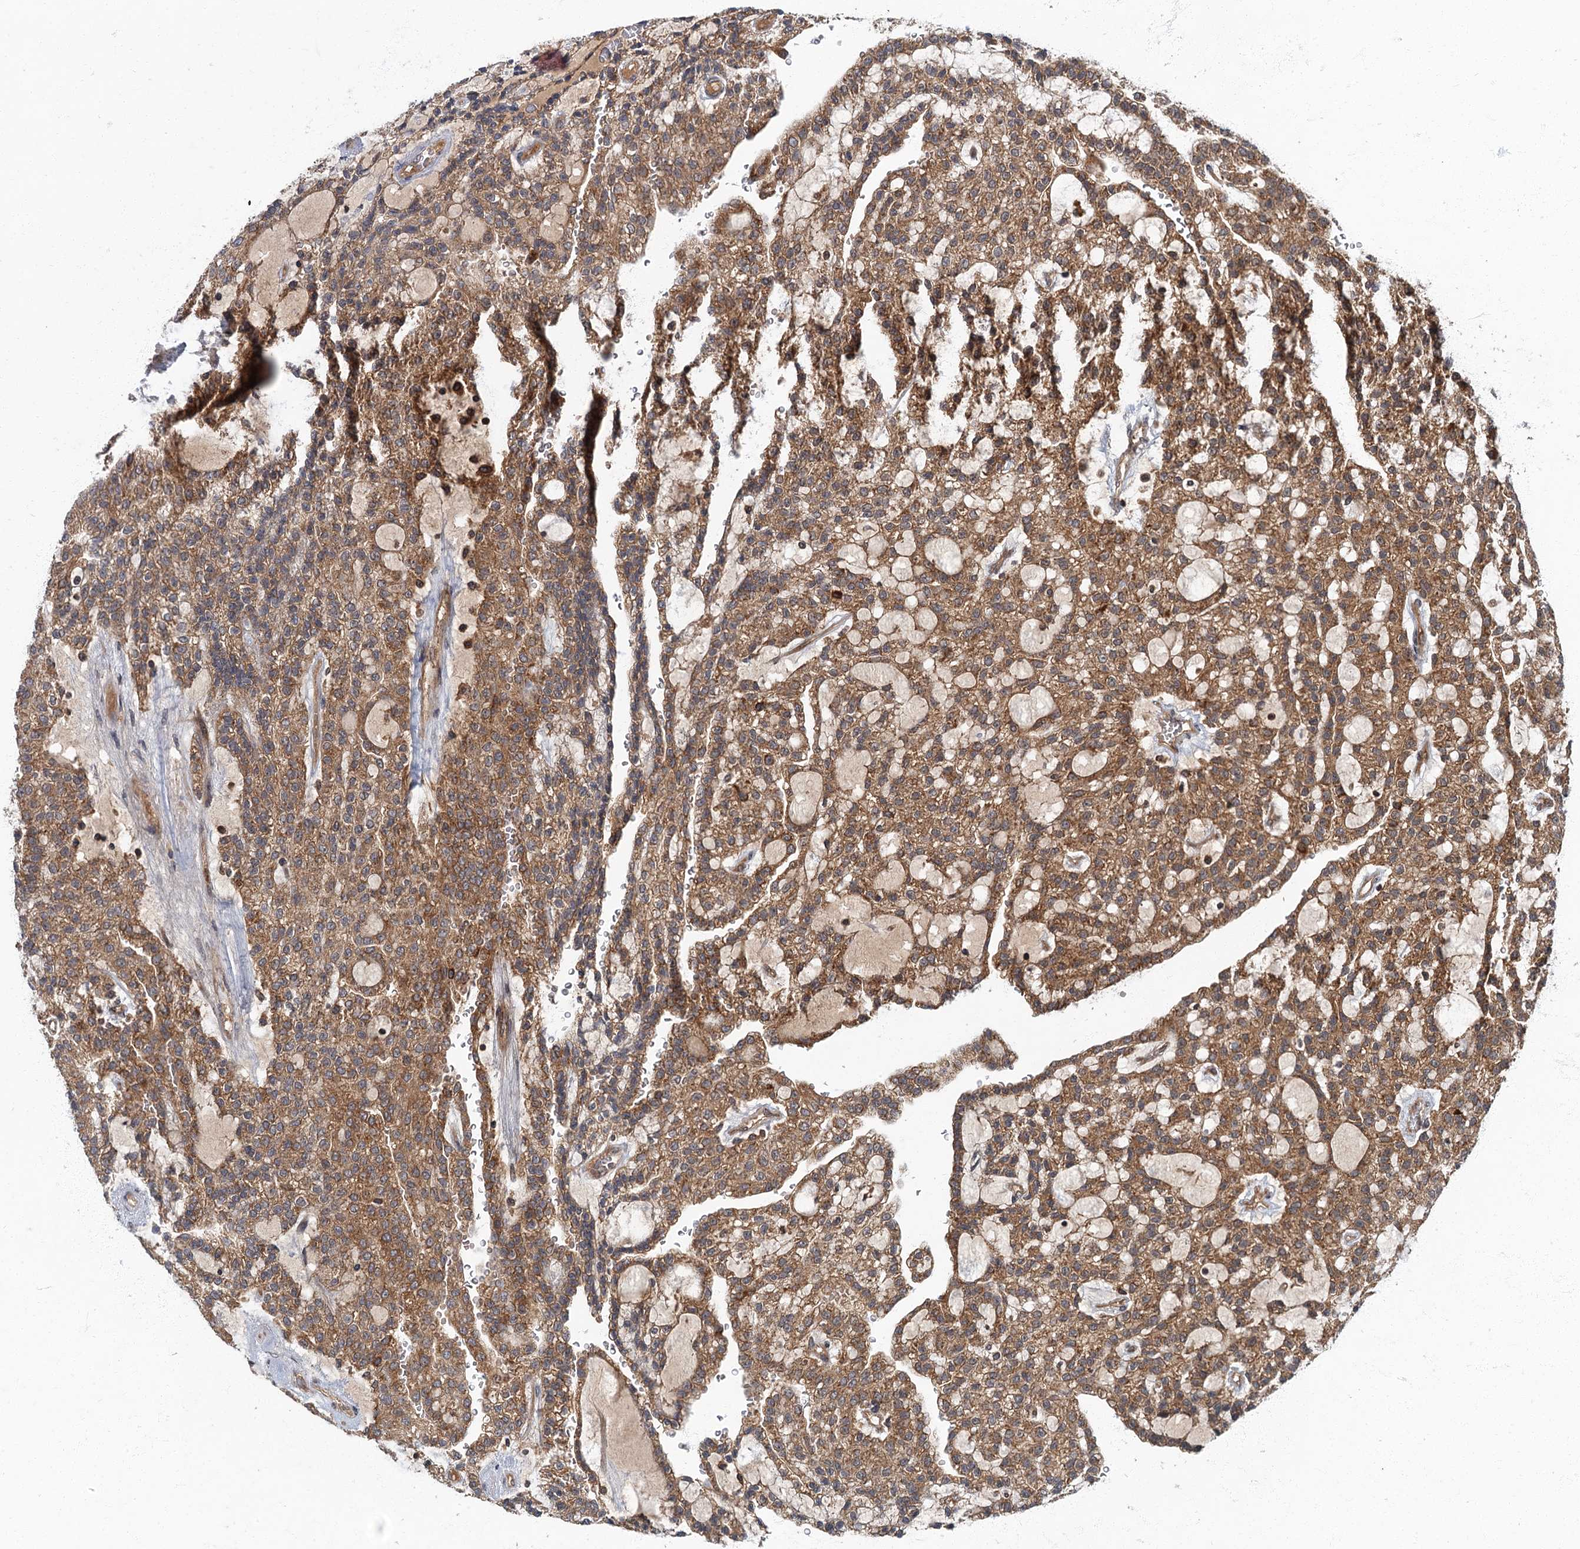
{"staining": {"intensity": "moderate", "quantity": ">75%", "location": "cytoplasmic/membranous"}, "tissue": "renal cancer", "cell_type": "Tumor cells", "image_type": "cancer", "snomed": [{"axis": "morphology", "description": "Adenocarcinoma, NOS"}, {"axis": "topography", "description": "Kidney"}], "caption": "DAB (3,3'-diaminobenzidine) immunohistochemical staining of human renal cancer reveals moderate cytoplasmic/membranous protein expression in about >75% of tumor cells.", "gene": "SLC11A2", "patient": {"sex": "male", "age": 63}}